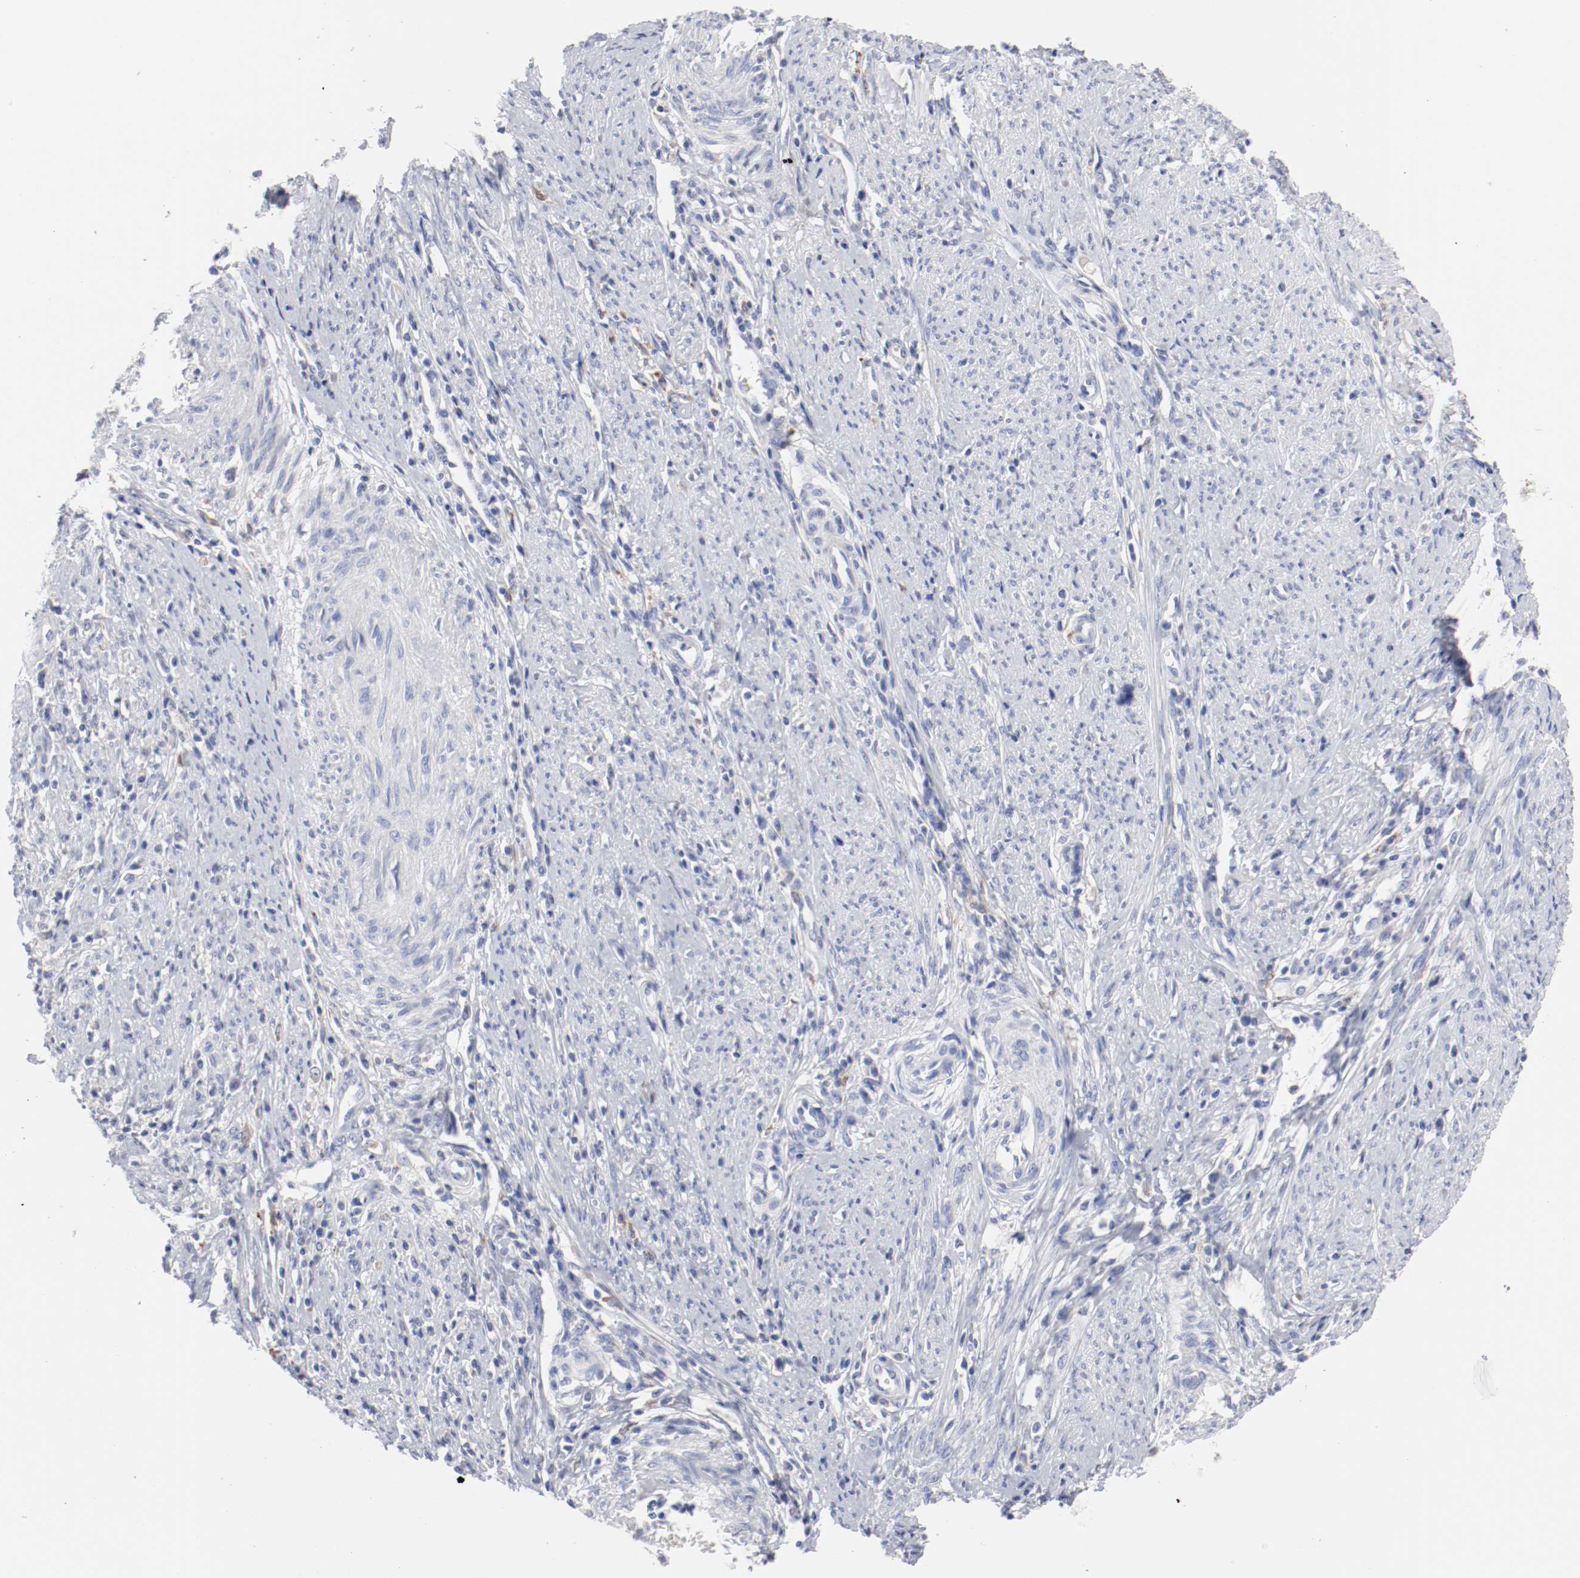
{"staining": {"intensity": "negative", "quantity": "none", "location": "none"}, "tissue": "cervical cancer", "cell_type": "Tumor cells", "image_type": "cancer", "snomed": [{"axis": "morphology", "description": "Adenocarcinoma, NOS"}, {"axis": "topography", "description": "Cervix"}], "caption": "Micrograph shows no protein expression in tumor cells of cervical cancer (adenocarcinoma) tissue.", "gene": "FGFBP1", "patient": {"sex": "female", "age": 36}}